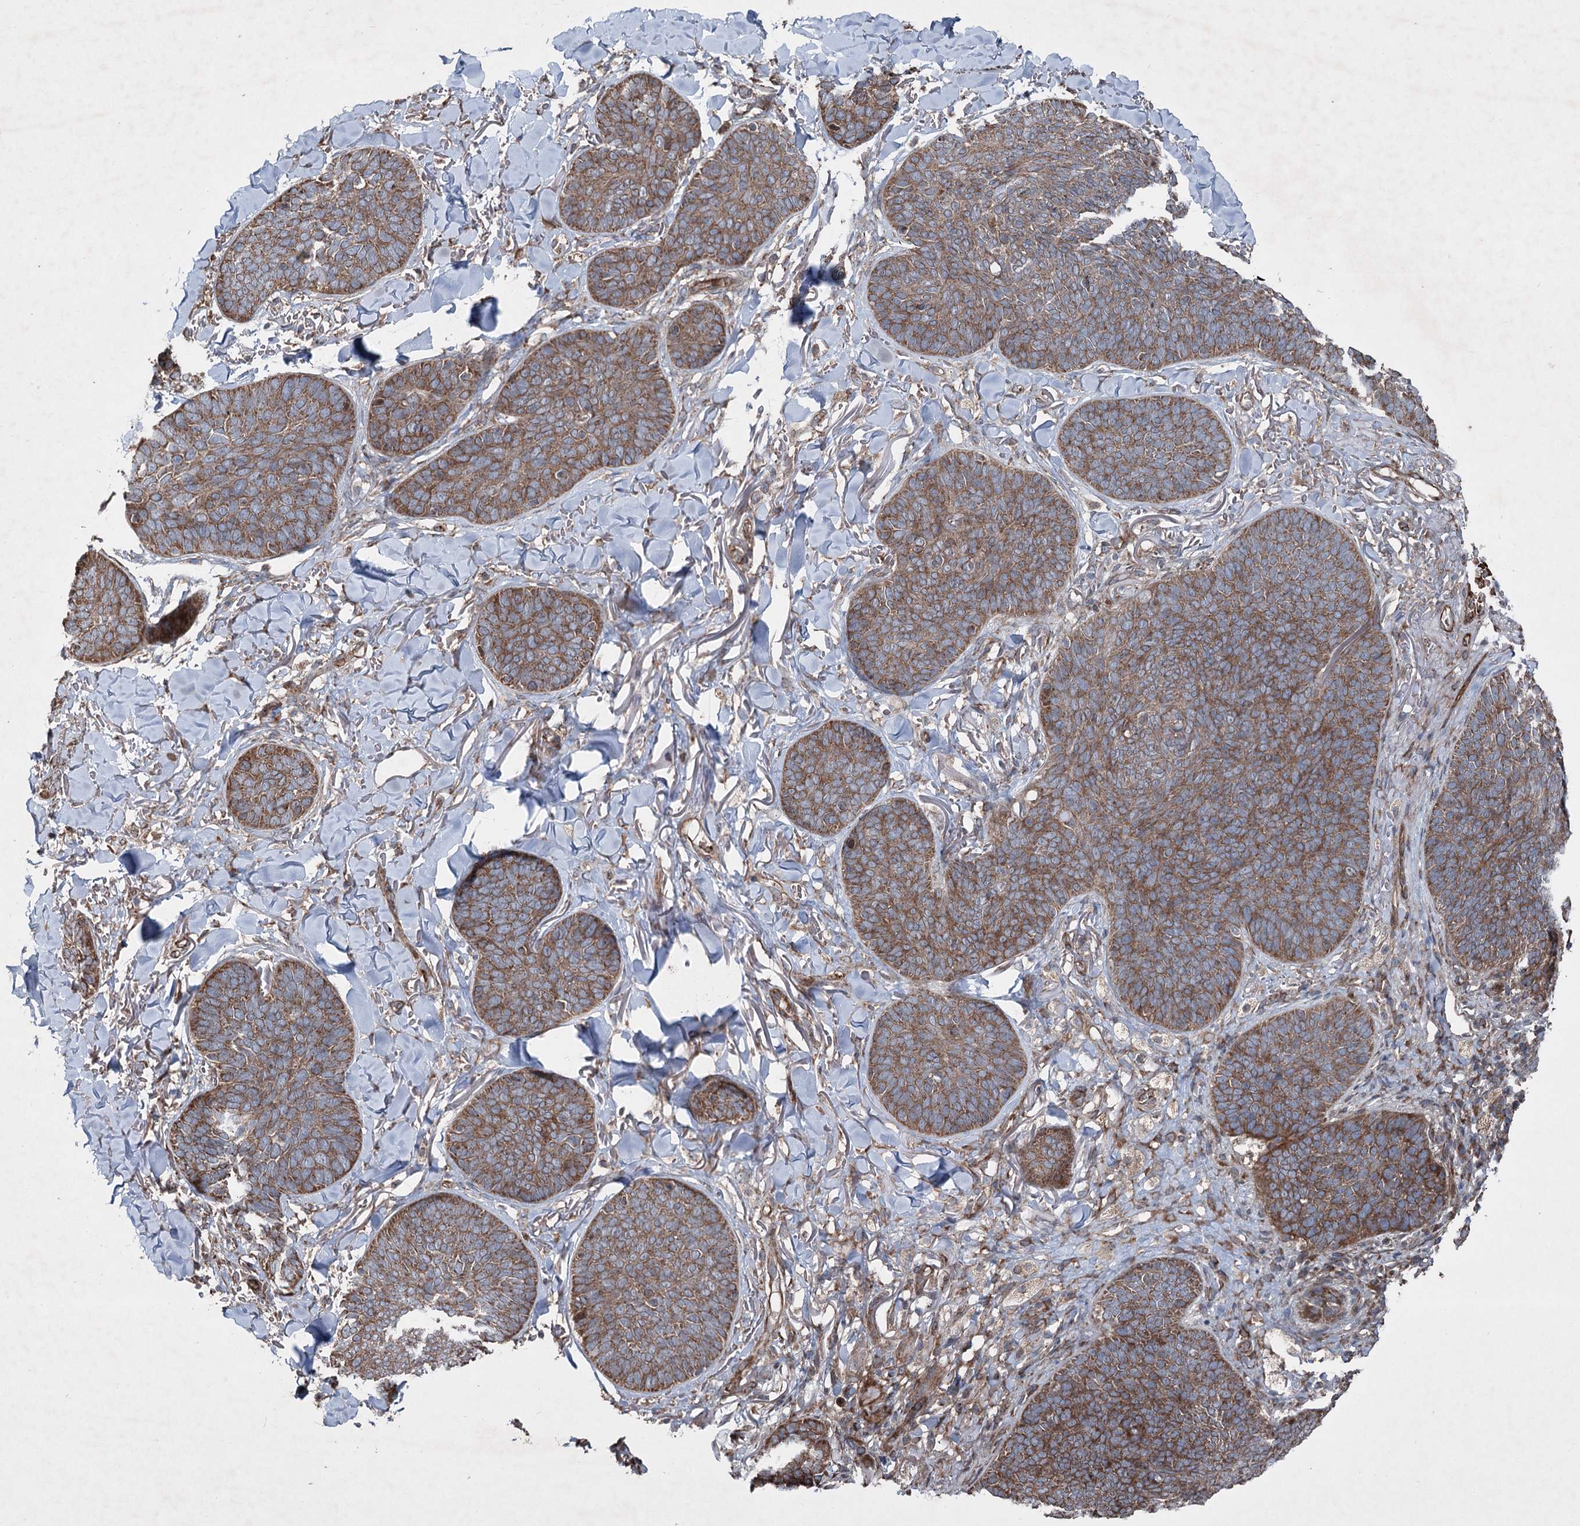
{"staining": {"intensity": "moderate", "quantity": ">75%", "location": "cytoplasmic/membranous"}, "tissue": "skin cancer", "cell_type": "Tumor cells", "image_type": "cancer", "snomed": [{"axis": "morphology", "description": "Basal cell carcinoma"}, {"axis": "topography", "description": "Skin"}], "caption": "A brown stain highlights moderate cytoplasmic/membranous positivity of a protein in human basal cell carcinoma (skin) tumor cells. The staining is performed using DAB brown chromogen to label protein expression. The nuclei are counter-stained blue using hematoxylin.", "gene": "SERINC5", "patient": {"sex": "male", "age": 85}}